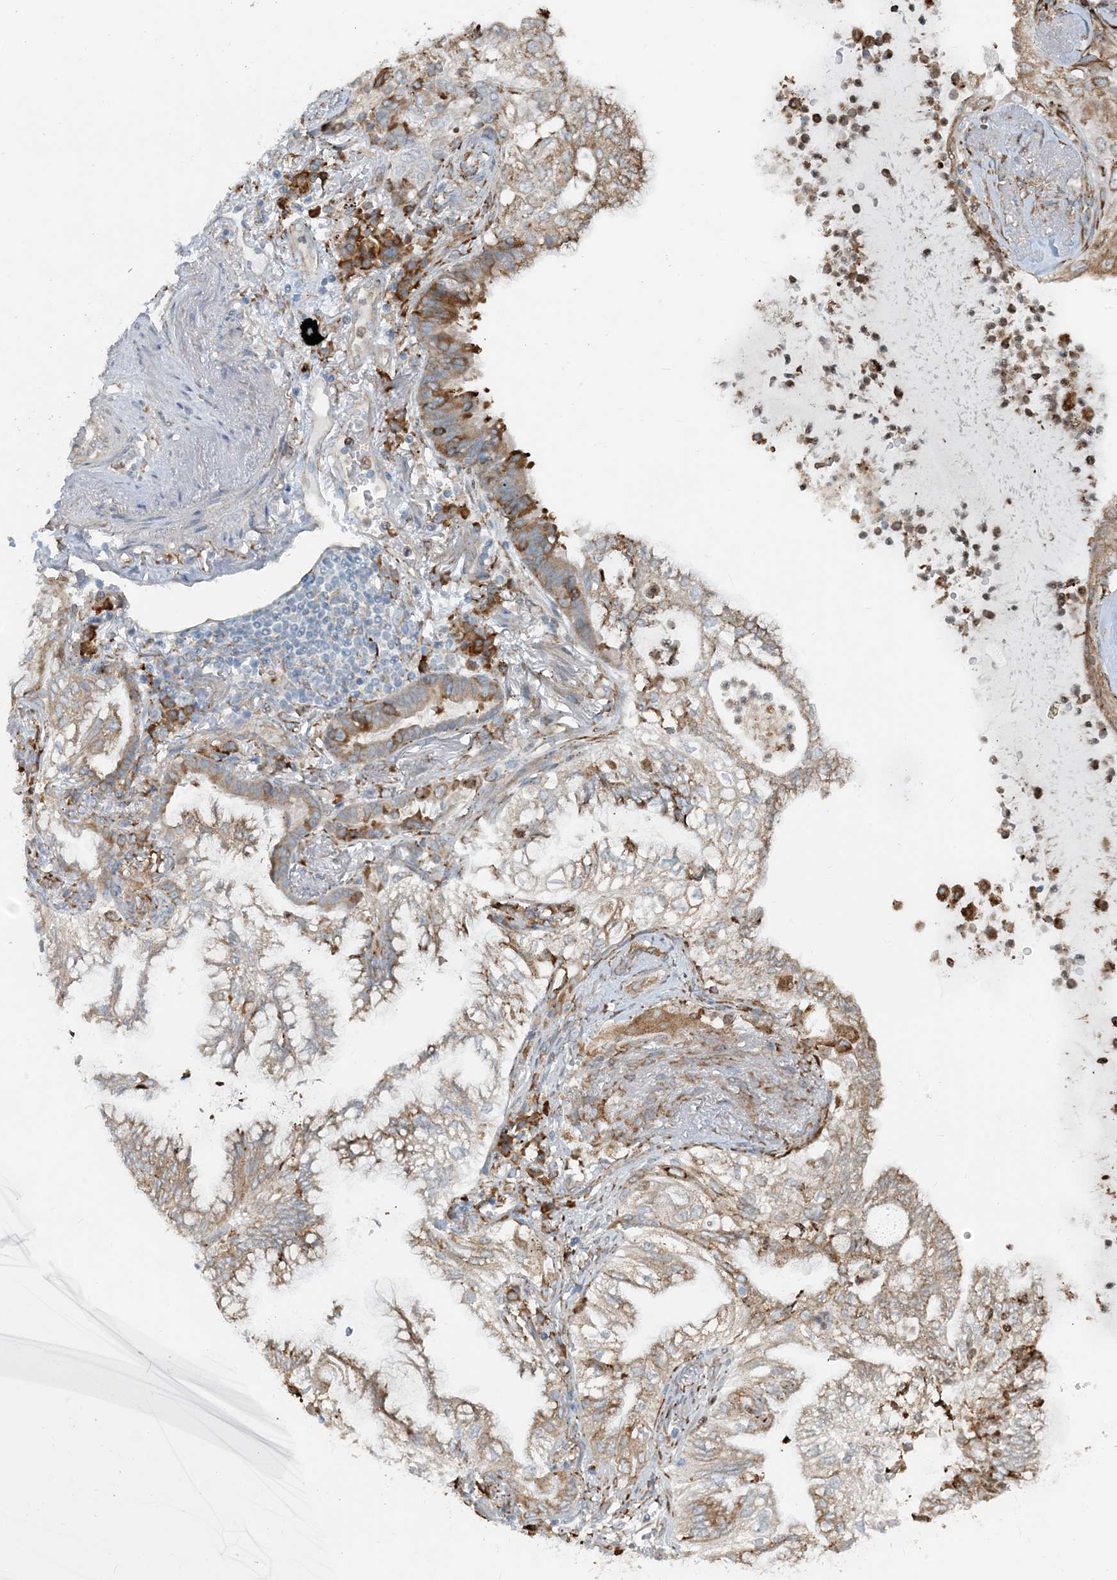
{"staining": {"intensity": "weak", "quantity": ">75%", "location": "cytoplasmic/membranous"}, "tissue": "lung cancer", "cell_type": "Tumor cells", "image_type": "cancer", "snomed": [{"axis": "morphology", "description": "Adenocarcinoma, NOS"}, {"axis": "topography", "description": "Lung"}], "caption": "Tumor cells reveal low levels of weak cytoplasmic/membranous positivity in about >75% of cells in lung adenocarcinoma.", "gene": "CERKL", "patient": {"sex": "female", "age": 70}}